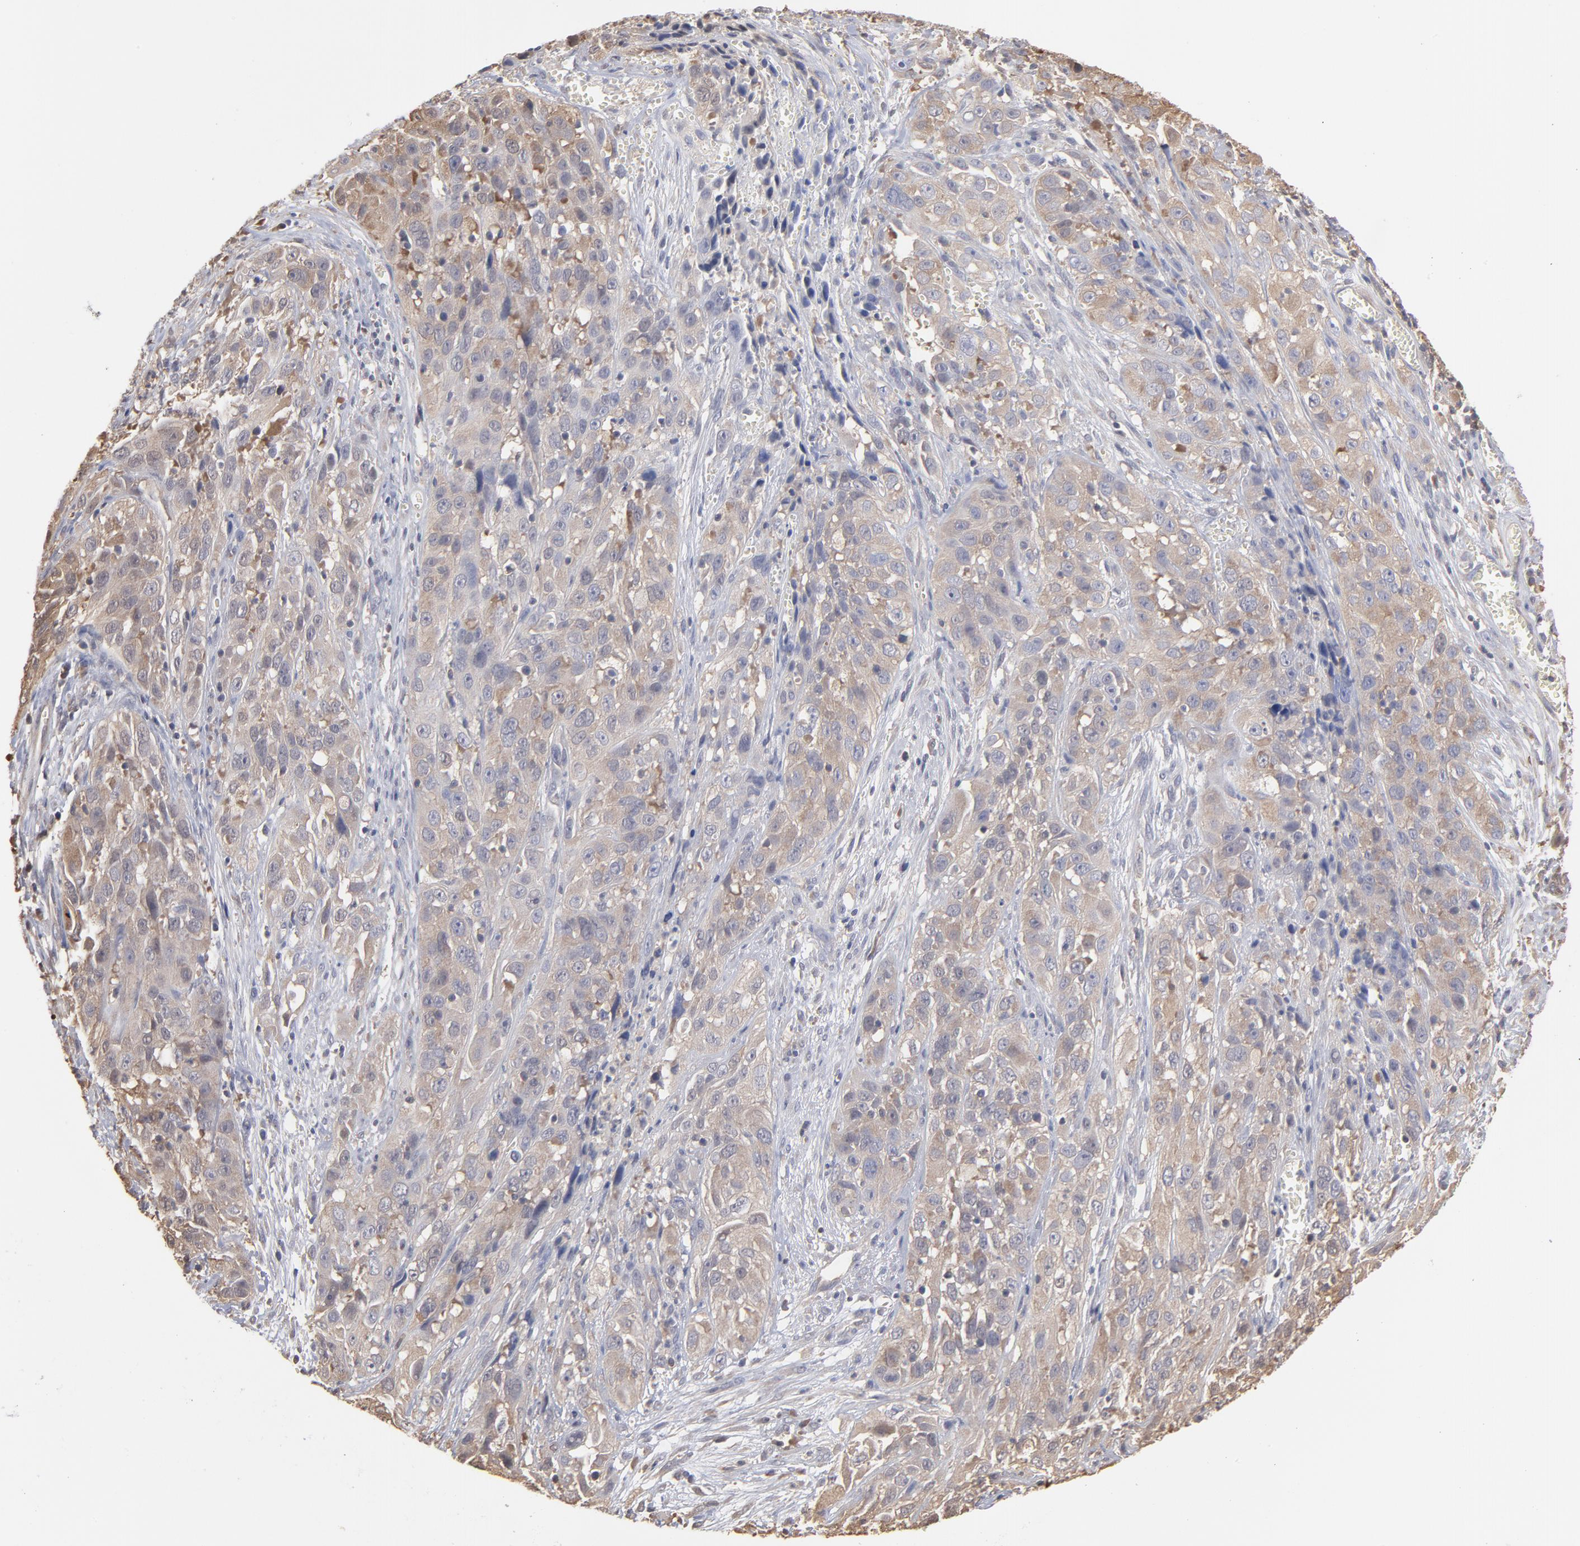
{"staining": {"intensity": "weak", "quantity": "25%-75%", "location": "cytoplasmic/membranous"}, "tissue": "cervical cancer", "cell_type": "Tumor cells", "image_type": "cancer", "snomed": [{"axis": "morphology", "description": "Squamous cell carcinoma, NOS"}, {"axis": "topography", "description": "Cervix"}], "caption": "Weak cytoplasmic/membranous positivity for a protein is identified in approximately 25%-75% of tumor cells of cervical cancer using IHC.", "gene": "MAP2K2", "patient": {"sex": "female", "age": 32}}